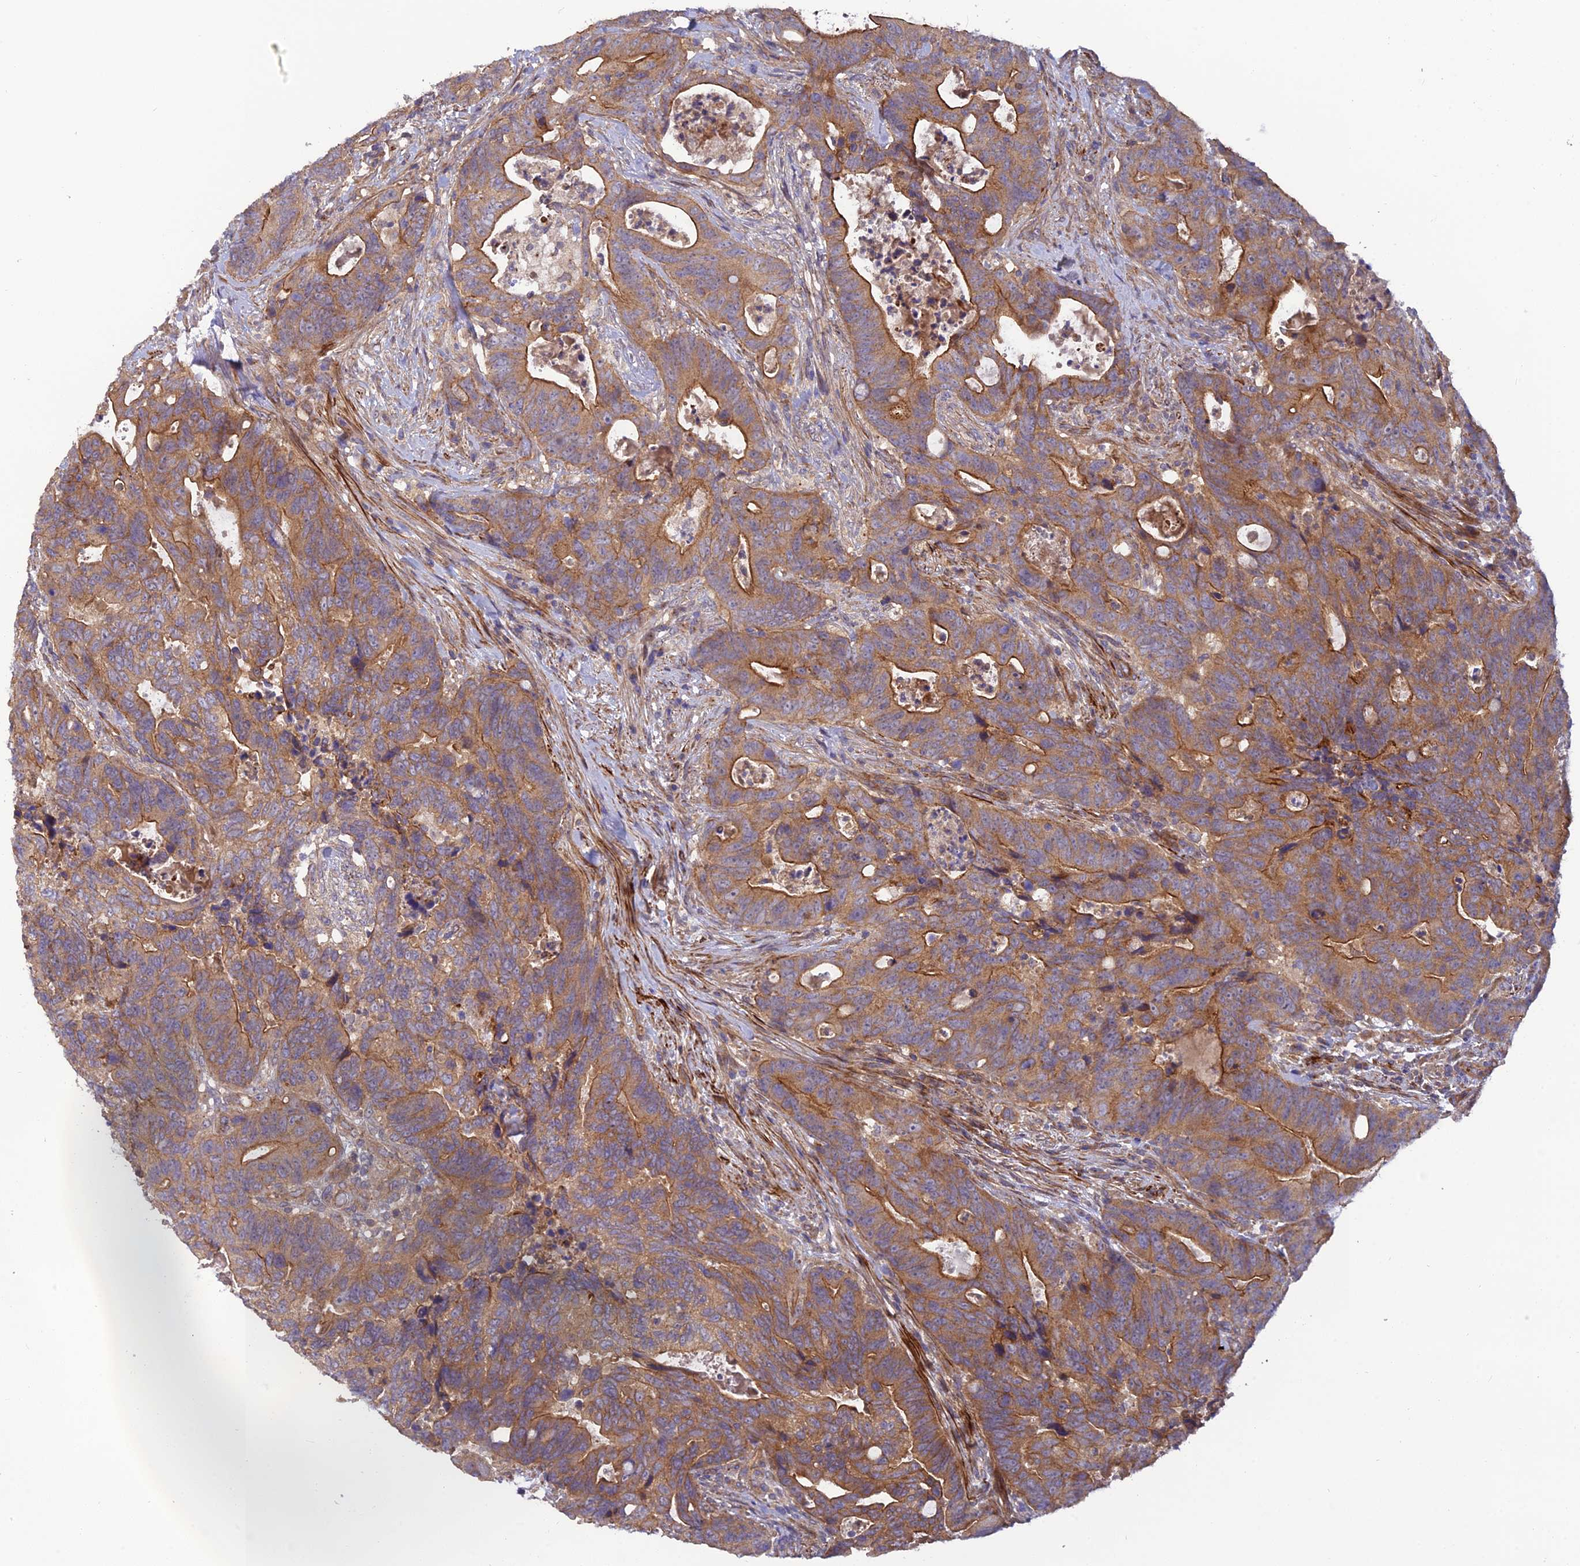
{"staining": {"intensity": "moderate", "quantity": ">75%", "location": "cytoplasmic/membranous"}, "tissue": "colorectal cancer", "cell_type": "Tumor cells", "image_type": "cancer", "snomed": [{"axis": "morphology", "description": "Adenocarcinoma, NOS"}, {"axis": "topography", "description": "Colon"}], "caption": "The histopathology image reveals staining of adenocarcinoma (colorectal), revealing moderate cytoplasmic/membranous protein staining (brown color) within tumor cells.", "gene": "ADAMTS15", "patient": {"sex": "female", "age": 82}}